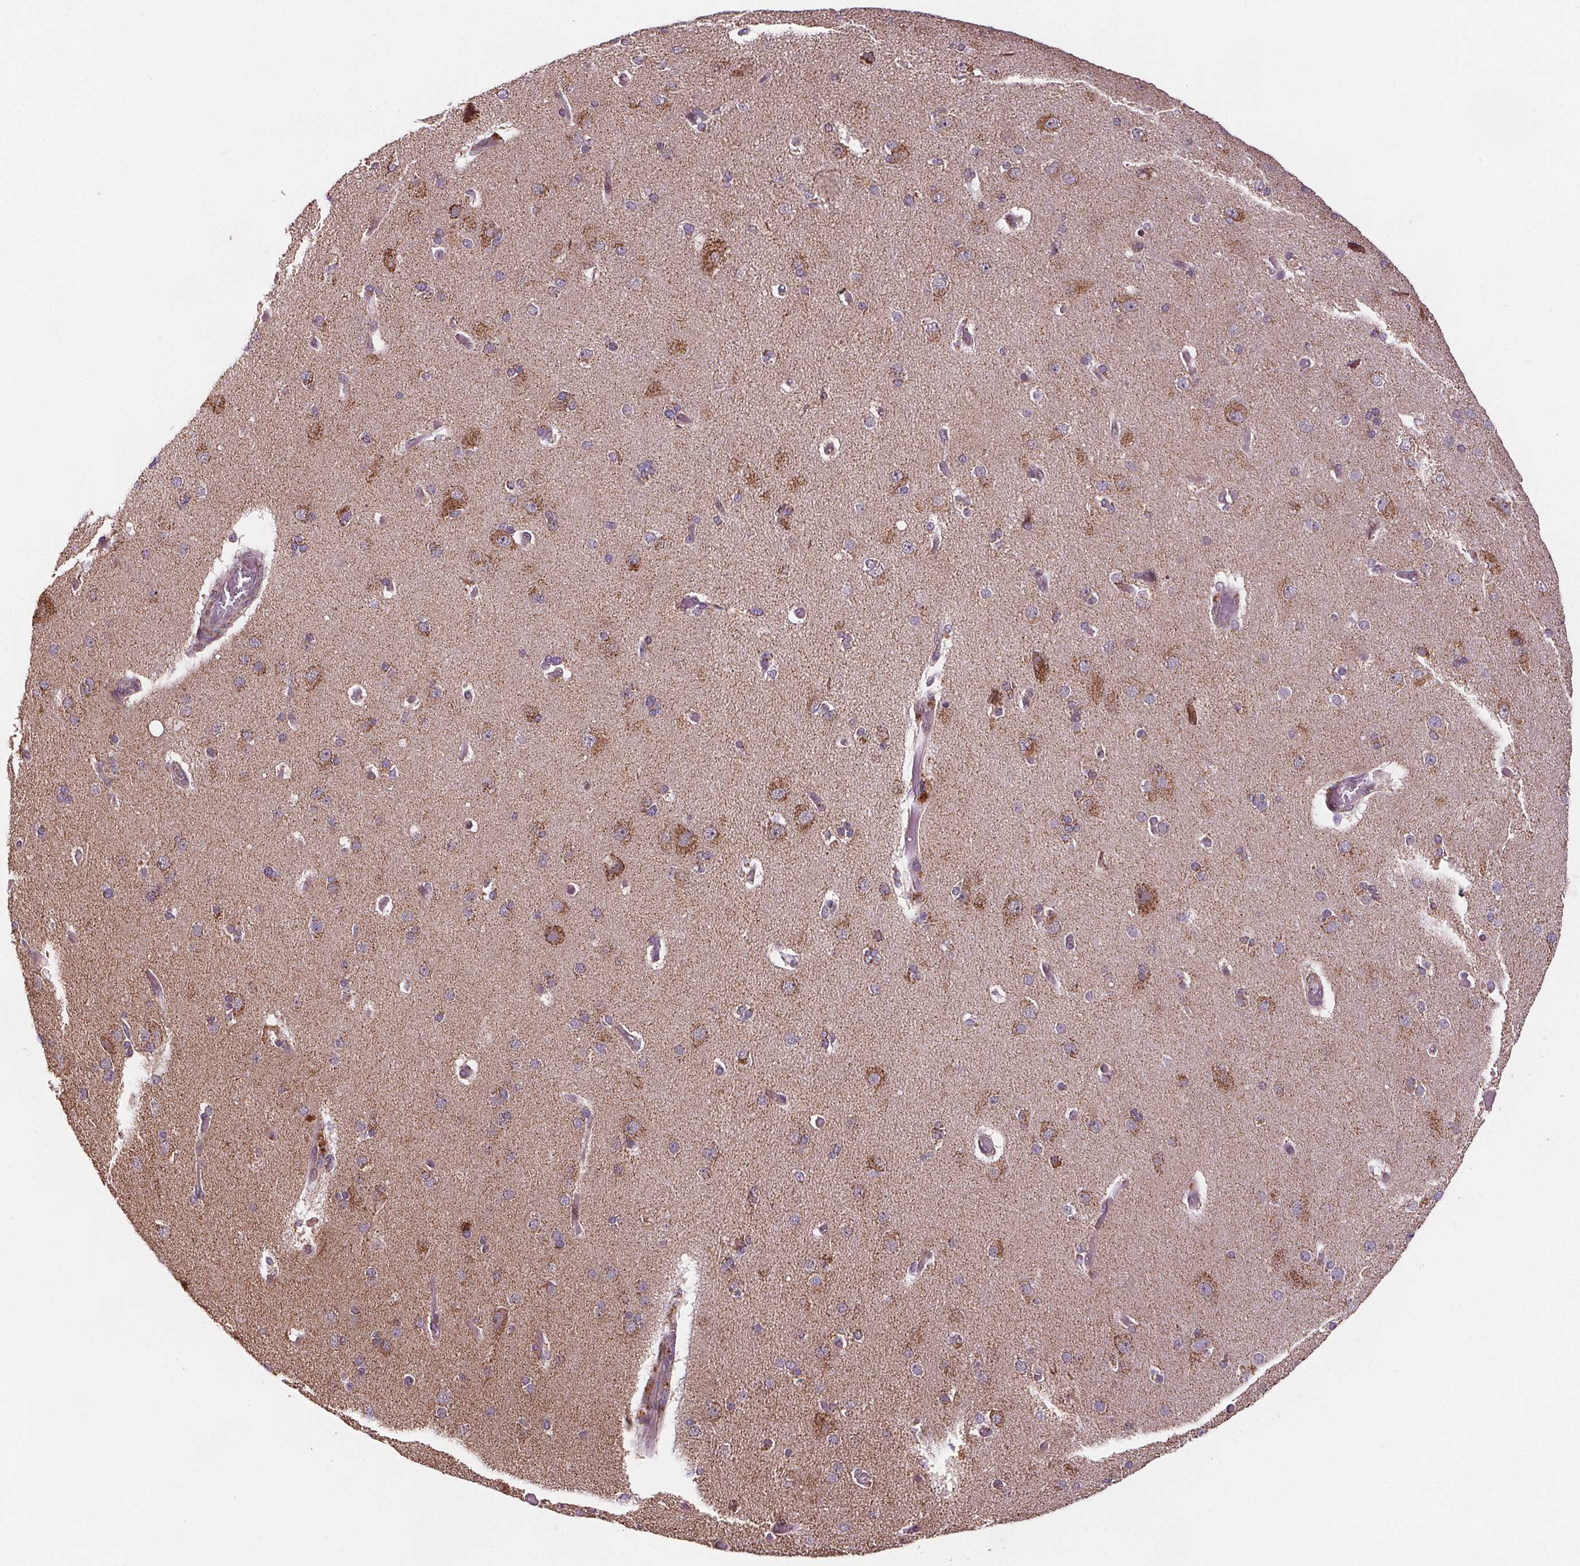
{"staining": {"intensity": "negative", "quantity": "none", "location": "none"}, "tissue": "cerebral cortex", "cell_type": "Endothelial cells", "image_type": "normal", "snomed": [{"axis": "morphology", "description": "Normal tissue, NOS"}, {"axis": "morphology", "description": "Glioma, malignant, High grade"}, {"axis": "topography", "description": "Cerebral cortex"}], "caption": "High magnification brightfield microscopy of benign cerebral cortex stained with DAB (brown) and counterstained with hematoxylin (blue): endothelial cells show no significant positivity.", "gene": "SUCLA2", "patient": {"sex": "male", "age": 71}}